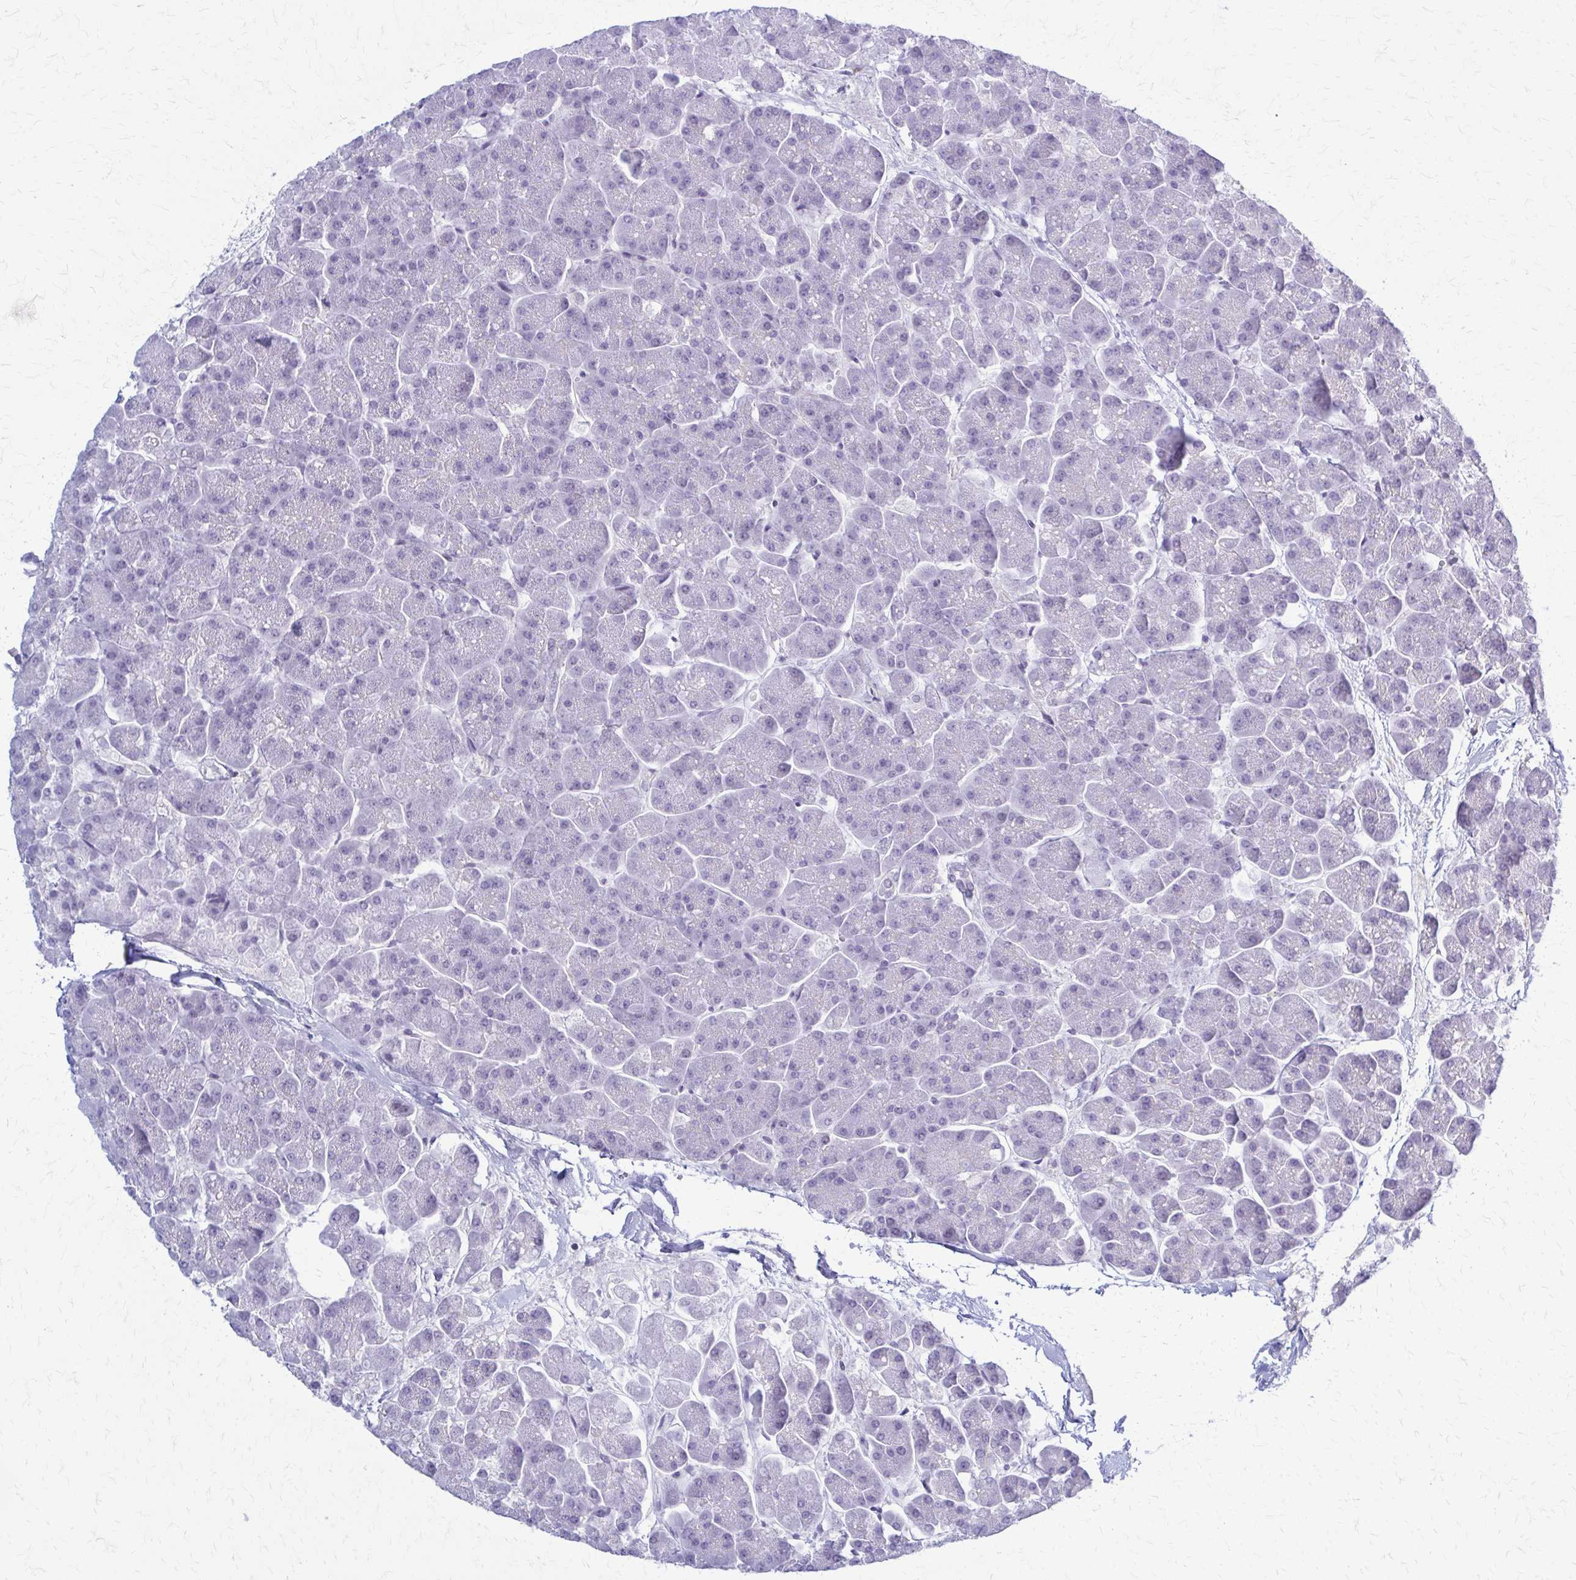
{"staining": {"intensity": "negative", "quantity": "none", "location": "none"}, "tissue": "pancreas", "cell_type": "Exocrine glandular cells", "image_type": "normal", "snomed": [{"axis": "morphology", "description": "Normal tissue, NOS"}, {"axis": "topography", "description": "Pancreas"}, {"axis": "topography", "description": "Peripheral nerve tissue"}], "caption": "Immunohistochemistry of benign pancreas shows no expression in exocrine glandular cells.", "gene": "RHOBTB2", "patient": {"sex": "male", "age": 54}}